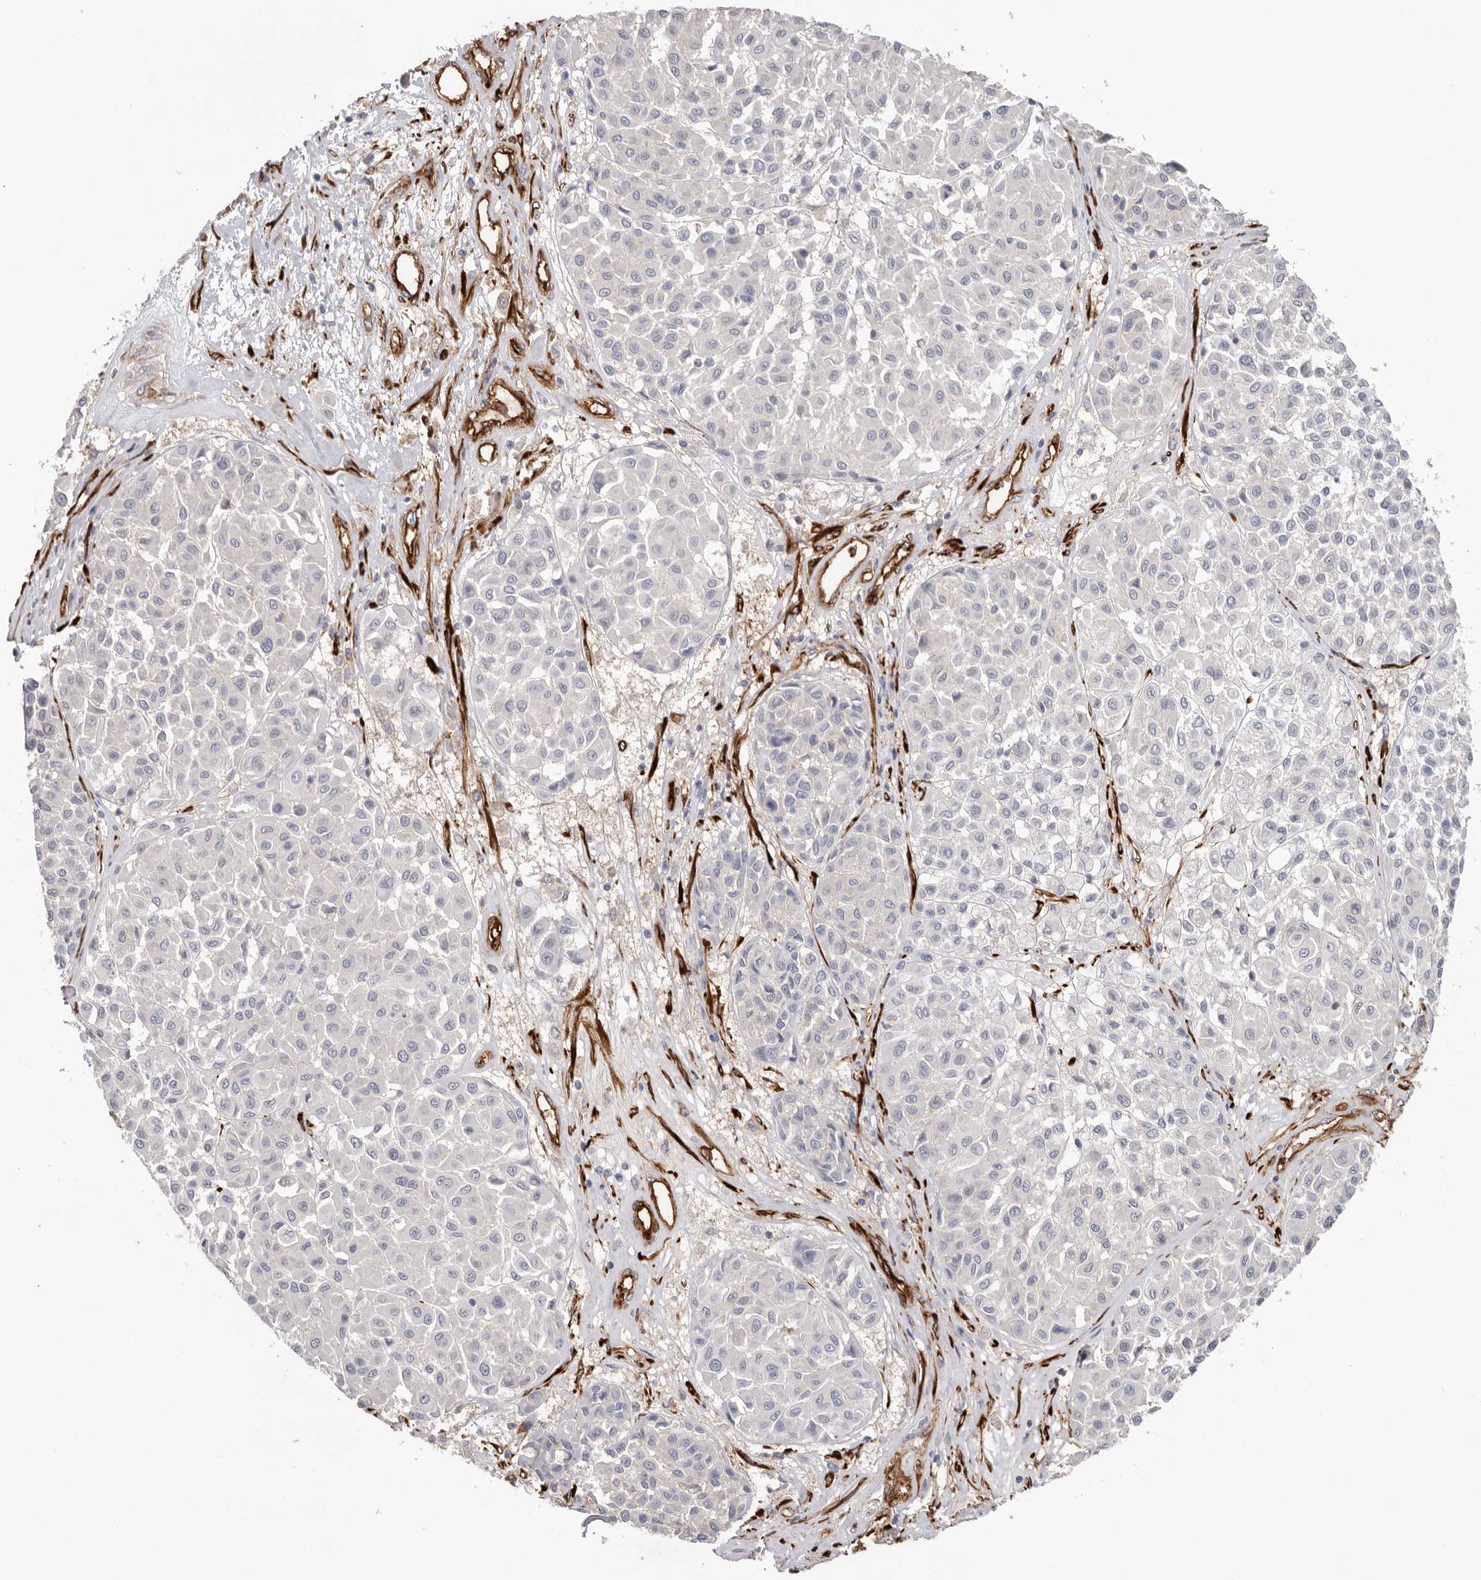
{"staining": {"intensity": "negative", "quantity": "none", "location": "none"}, "tissue": "melanoma", "cell_type": "Tumor cells", "image_type": "cancer", "snomed": [{"axis": "morphology", "description": "Malignant melanoma, Metastatic site"}, {"axis": "topography", "description": "Soft tissue"}], "caption": "Melanoma stained for a protein using IHC reveals no expression tumor cells.", "gene": "LRRC66", "patient": {"sex": "male", "age": 41}}